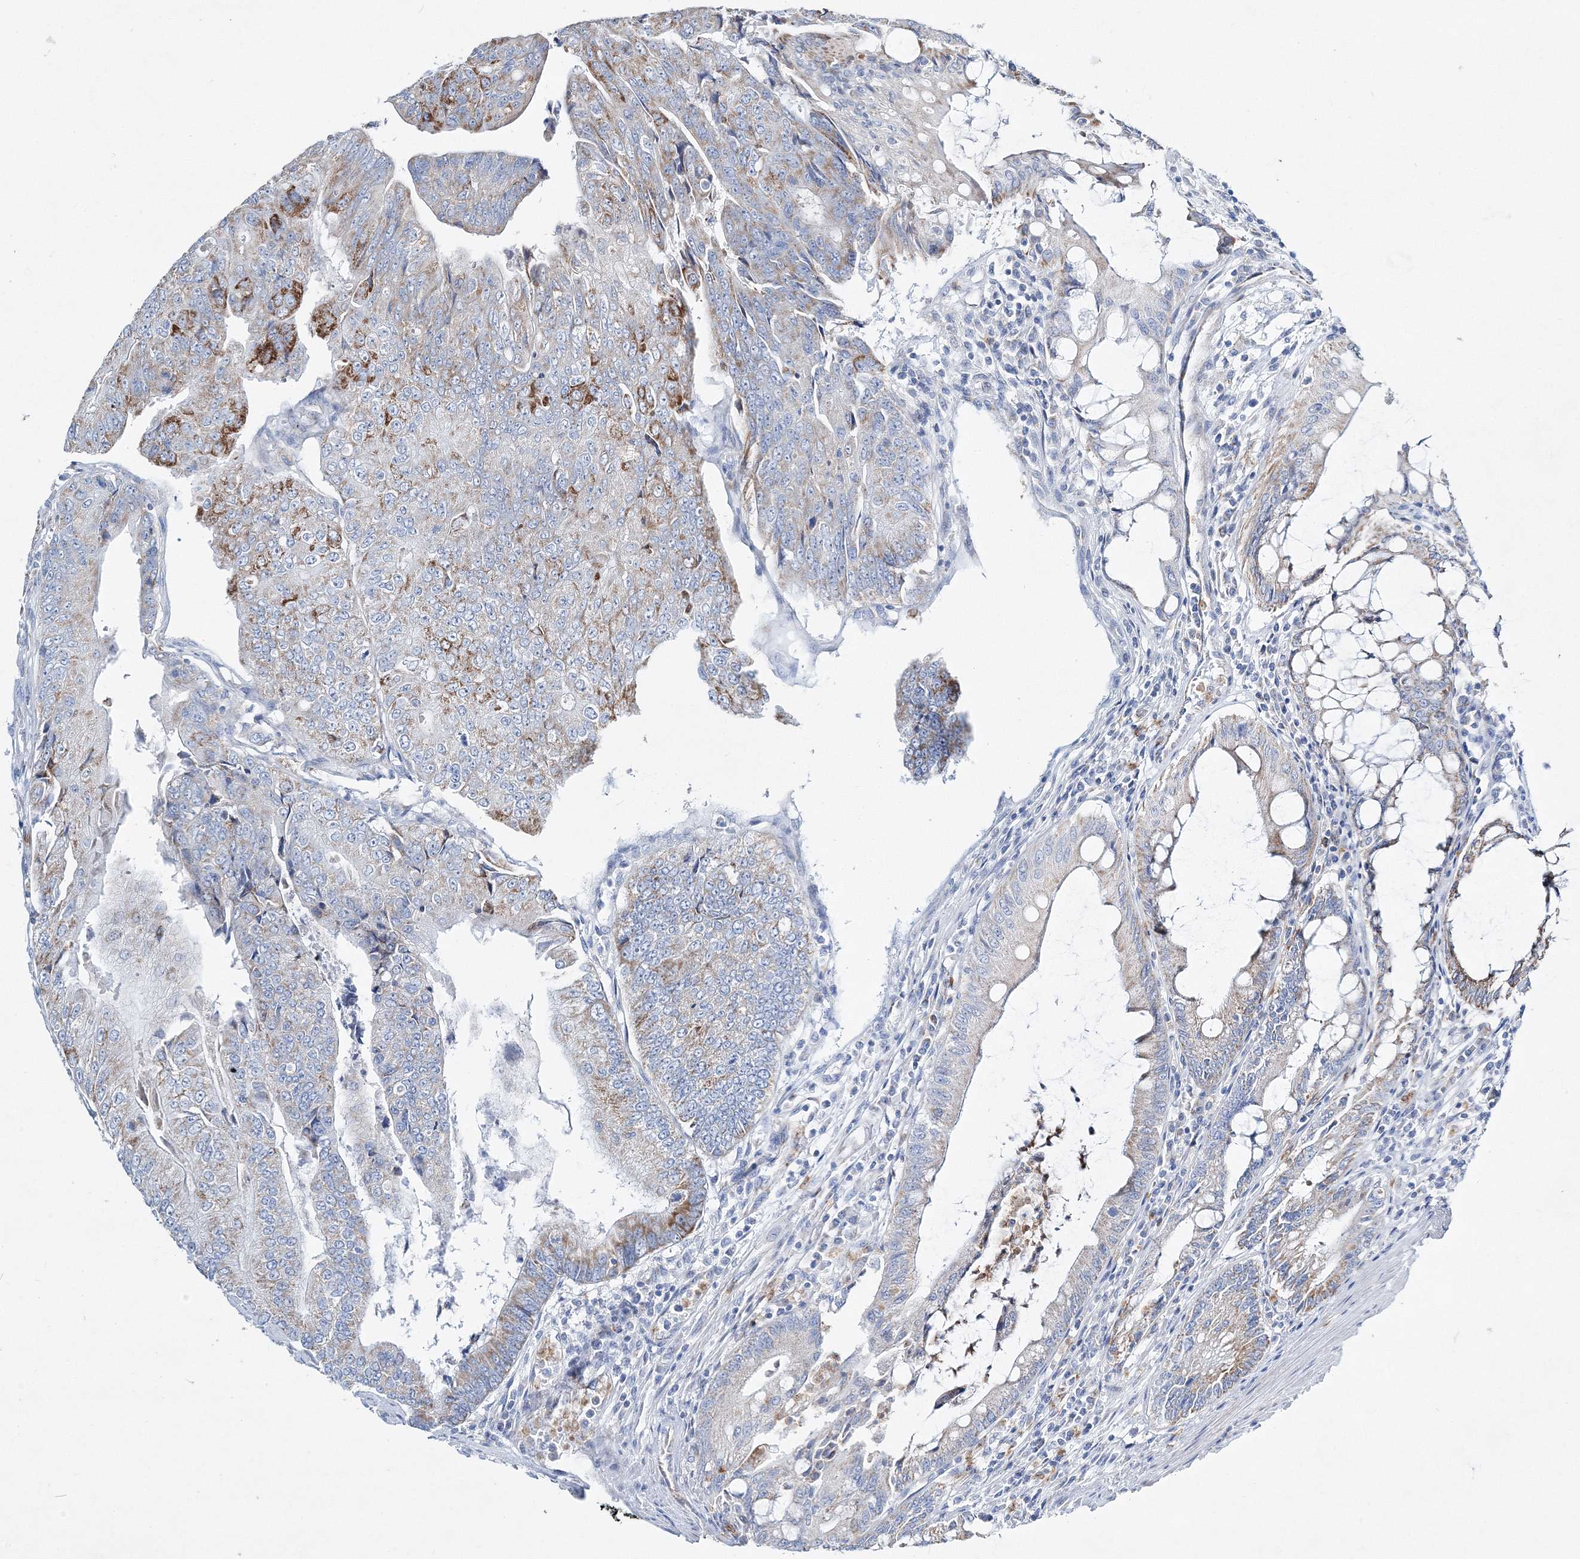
{"staining": {"intensity": "moderate", "quantity": "<25%", "location": "cytoplasmic/membranous"}, "tissue": "colorectal cancer", "cell_type": "Tumor cells", "image_type": "cancer", "snomed": [{"axis": "morphology", "description": "Adenocarcinoma, NOS"}, {"axis": "topography", "description": "Colon"}], "caption": "A brown stain highlights moderate cytoplasmic/membranous positivity of a protein in human colorectal cancer (adenocarcinoma) tumor cells.", "gene": "HIBCH", "patient": {"sex": "female", "age": 67}}